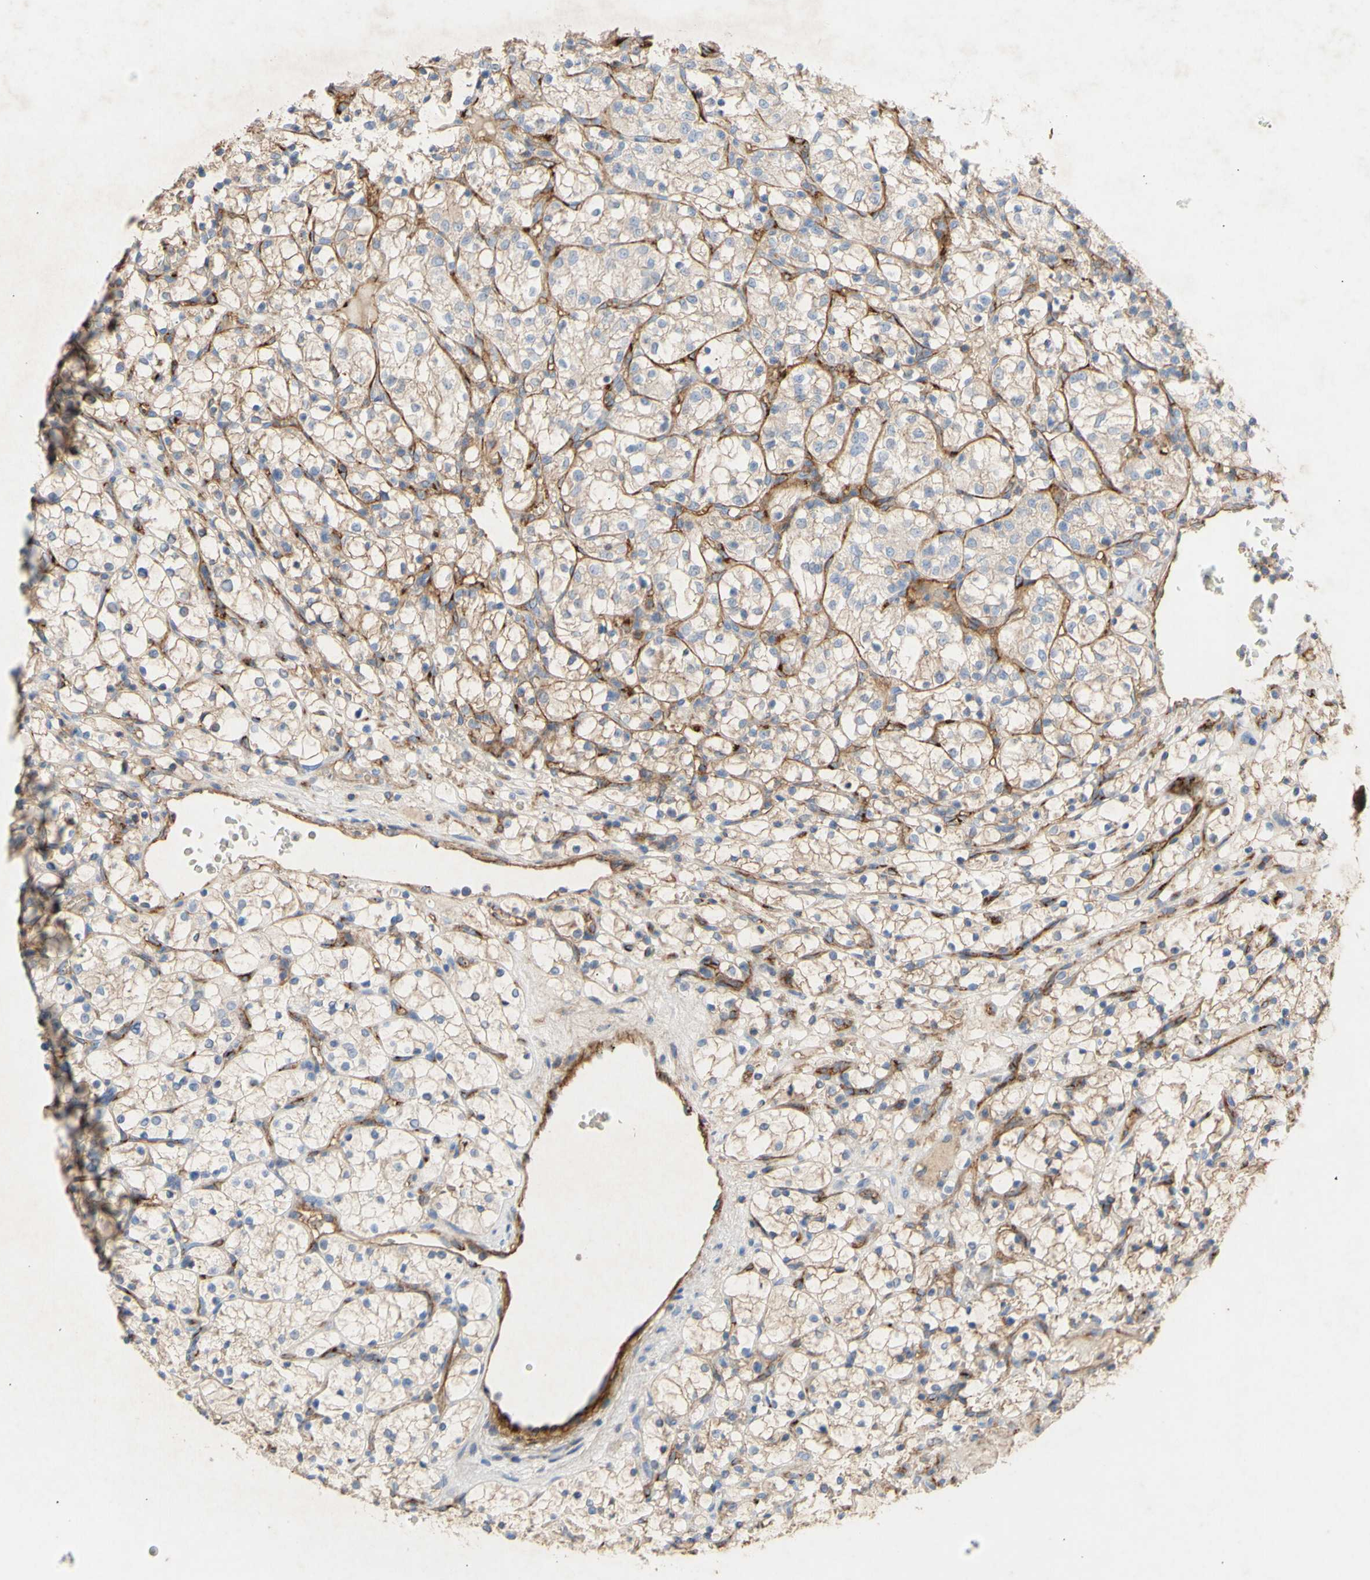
{"staining": {"intensity": "weak", "quantity": ">75%", "location": "cytoplasmic/membranous"}, "tissue": "renal cancer", "cell_type": "Tumor cells", "image_type": "cancer", "snomed": [{"axis": "morphology", "description": "Adenocarcinoma, NOS"}, {"axis": "topography", "description": "Kidney"}], "caption": "A brown stain shows weak cytoplasmic/membranous staining of a protein in human renal cancer tumor cells.", "gene": "ATP2A3", "patient": {"sex": "female", "age": 69}}